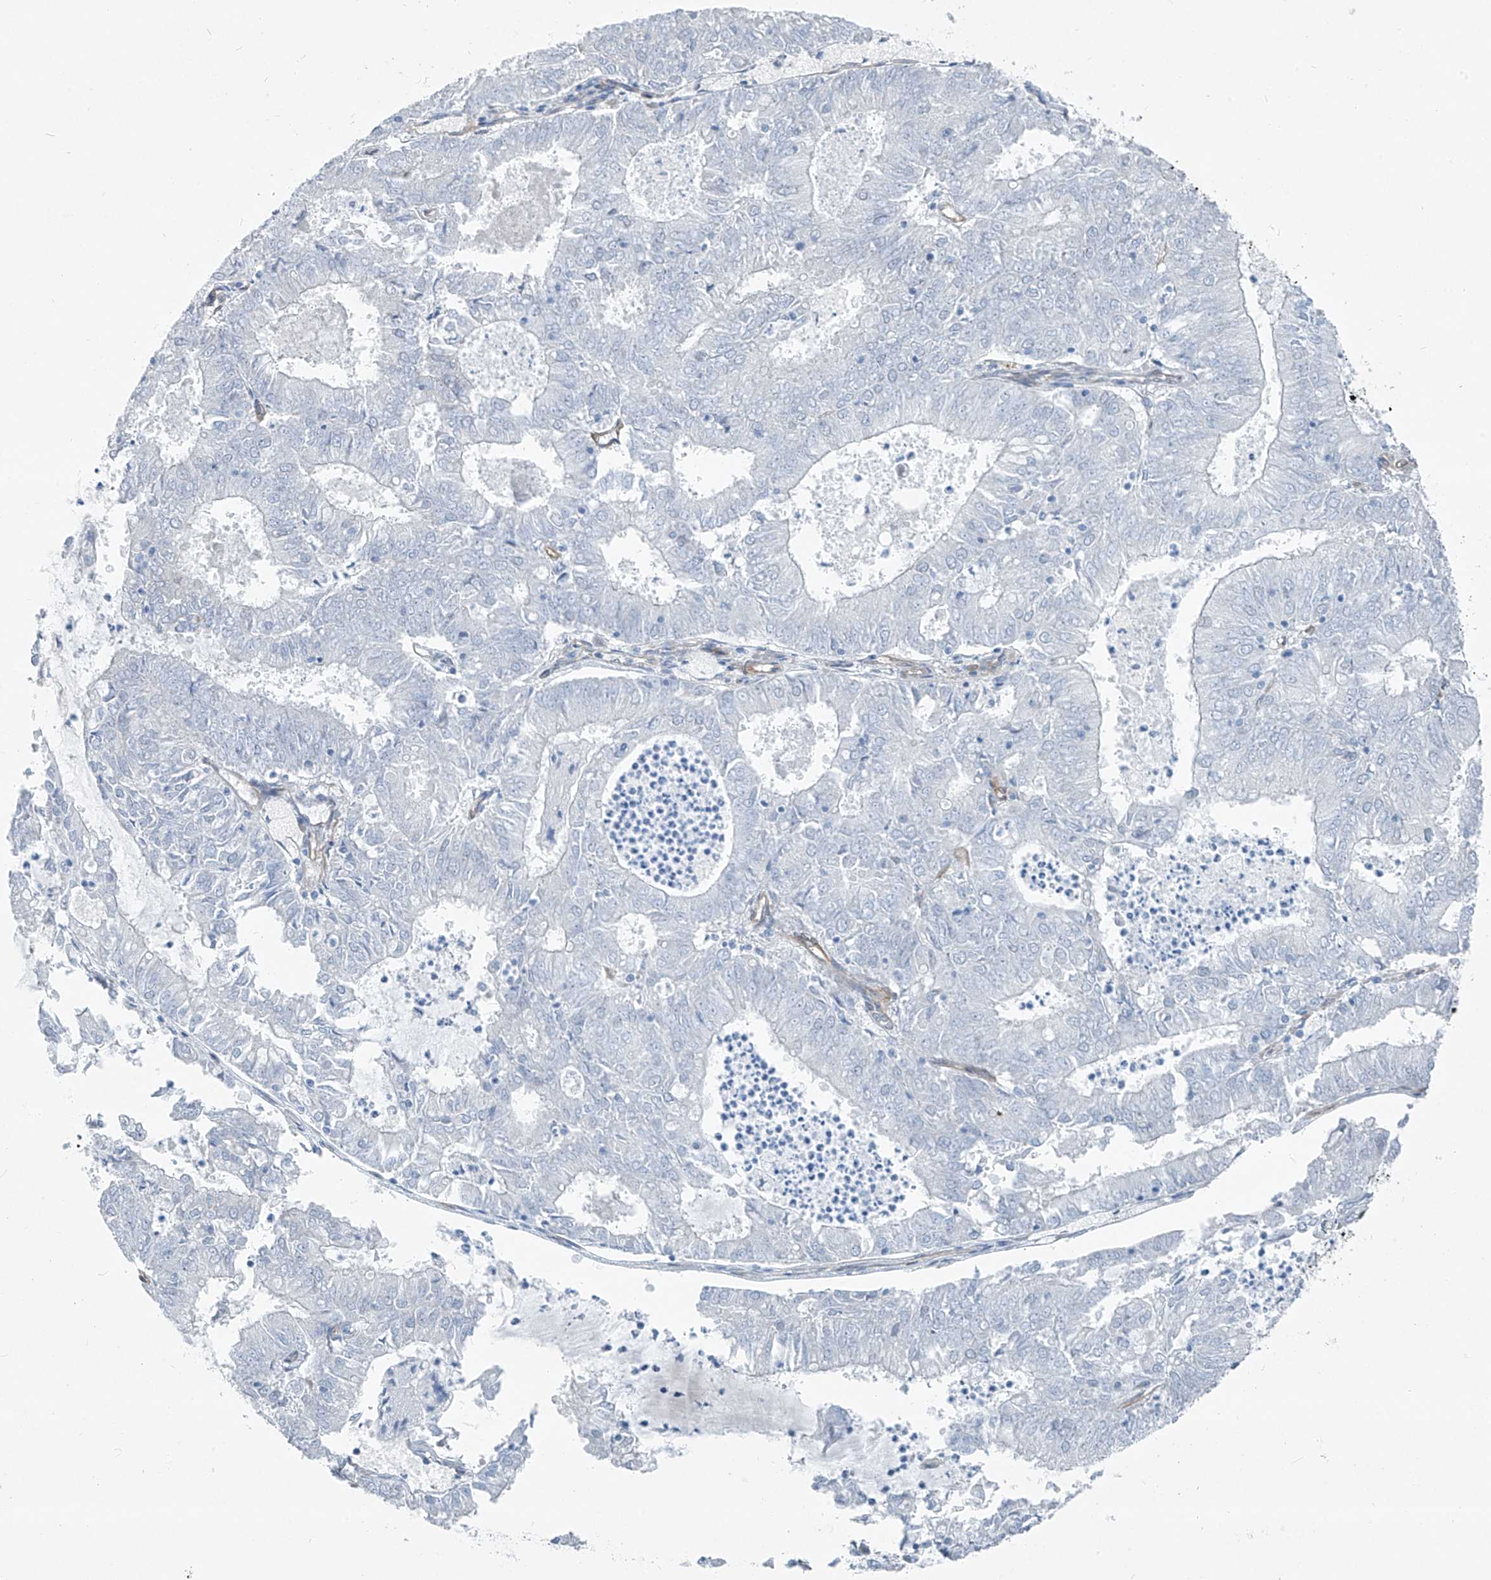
{"staining": {"intensity": "negative", "quantity": "none", "location": "none"}, "tissue": "endometrial cancer", "cell_type": "Tumor cells", "image_type": "cancer", "snomed": [{"axis": "morphology", "description": "Adenocarcinoma, NOS"}, {"axis": "topography", "description": "Endometrium"}], "caption": "Immunohistochemical staining of adenocarcinoma (endometrial) demonstrates no significant staining in tumor cells.", "gene": "TNS2", "patient": {"sex": "female", "age": 57}}